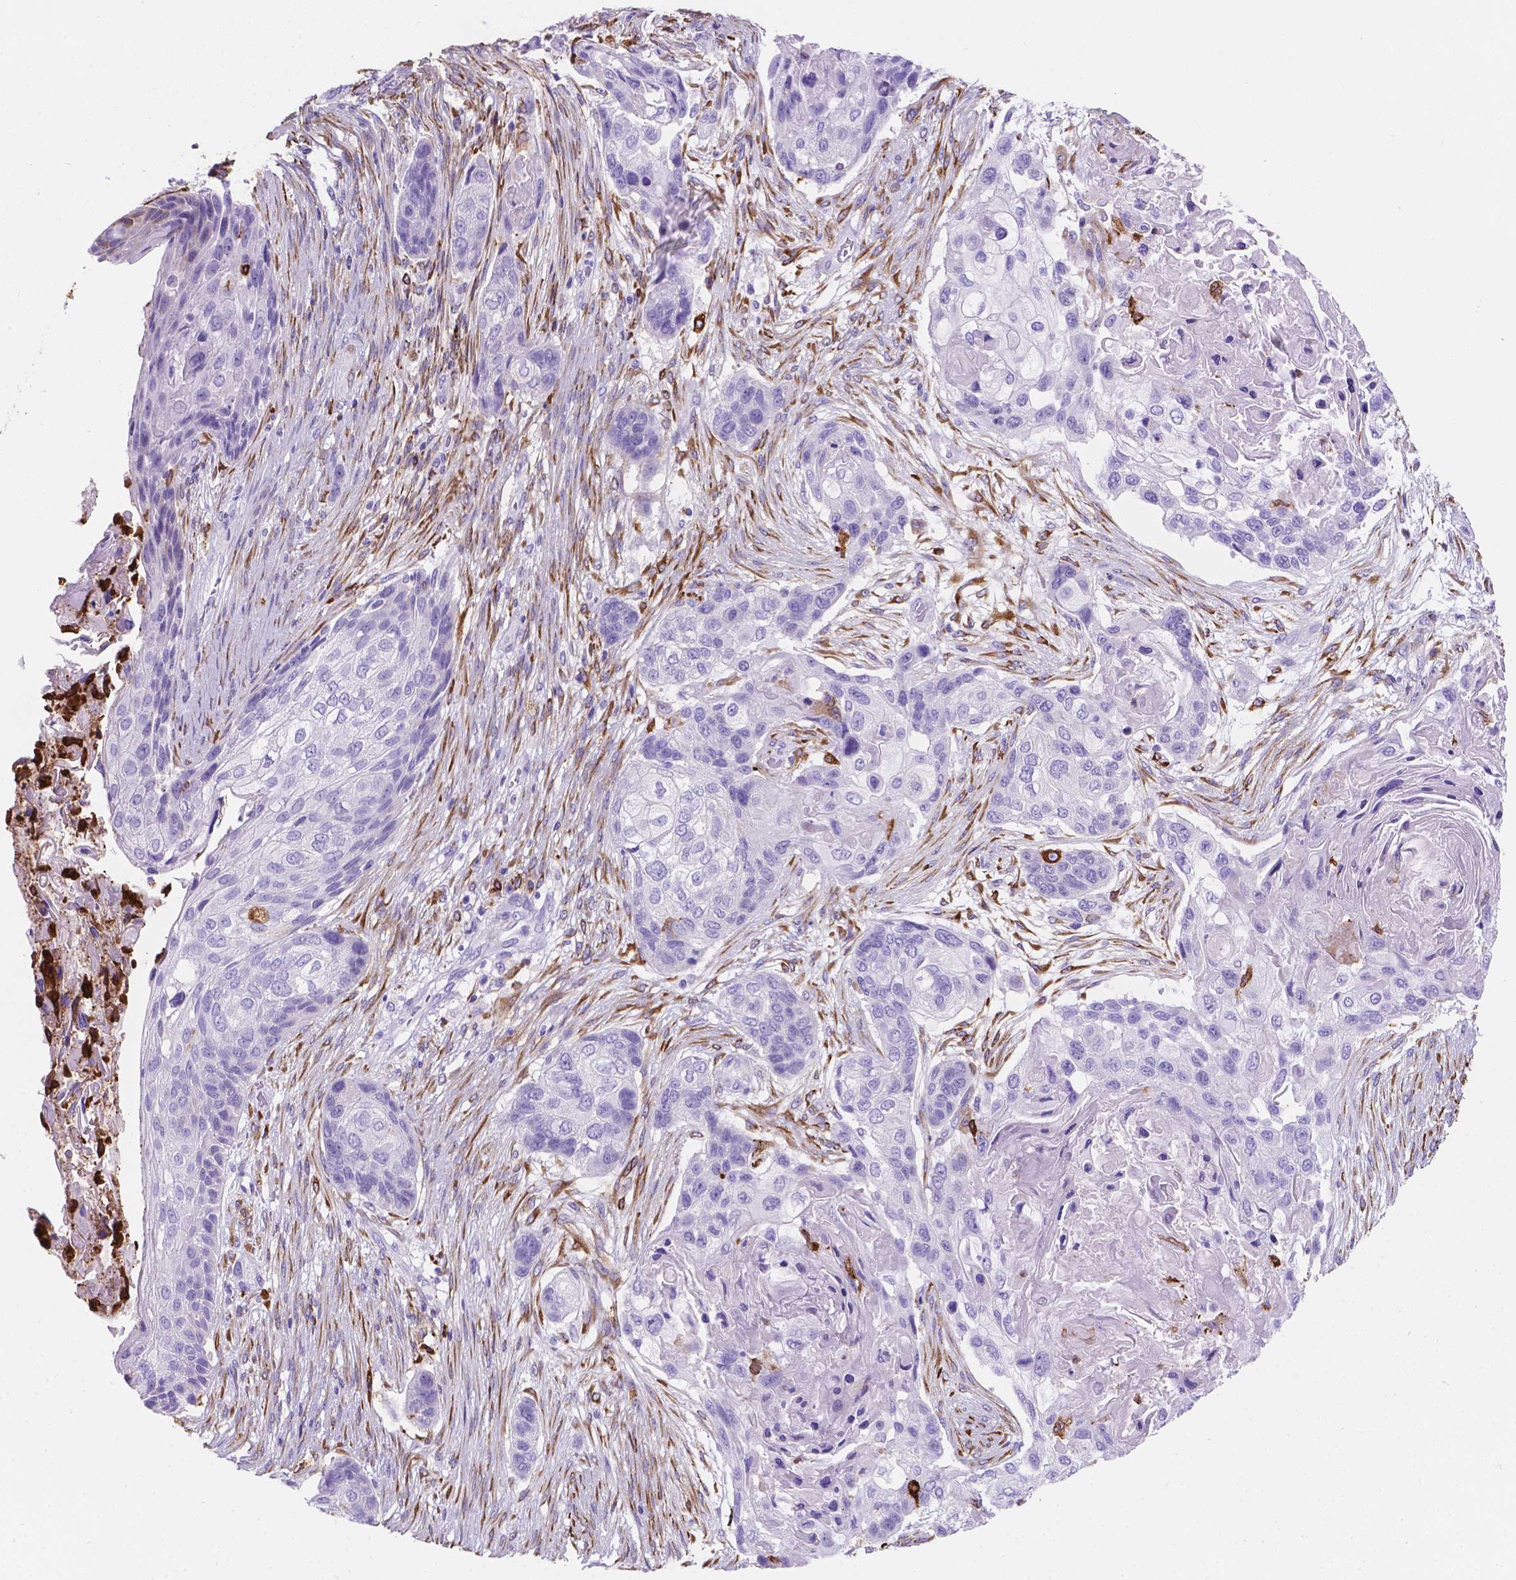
{"staining": {"intensity": "negative", "quantity": "none", "location": "none"}, "tissue": "lung cancer", "cell_type": "Tumor cells", "image_type": "cancer", "snomed": [{"axis": "morphology", "description": "Squamous cell carcinoma, NOS"}, {"axis": "topography", "description": "Lung"}], "caption": "Image shows no significant protein expression in tumor cells of lung cancer (squamous cell carcinoma).", "gene": "MACF1", "patient": {"sex": "male", "age": 69}}